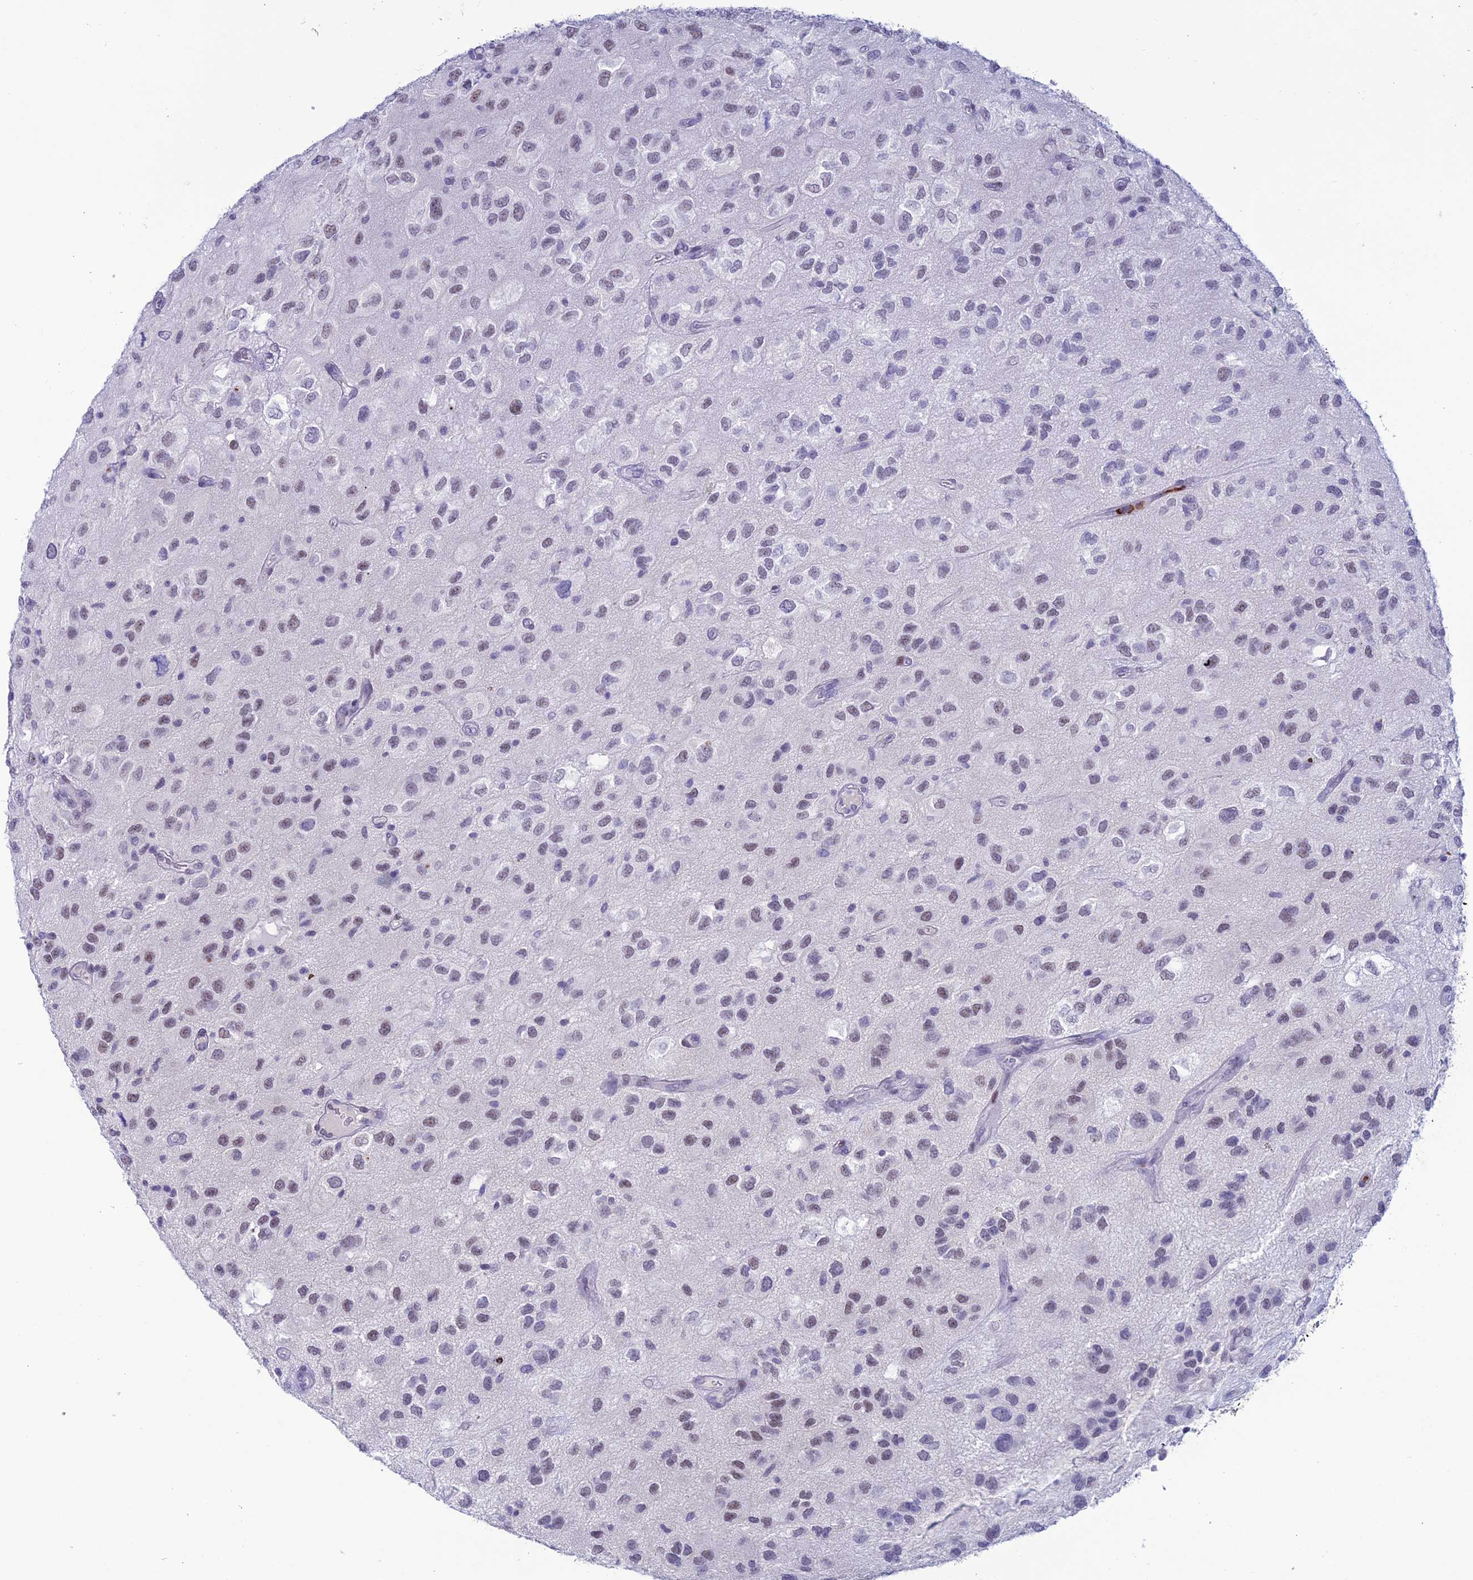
{"staining": {"intensity": "moderate", "quantity": "<25%", "location": "nuclear"}, "tissue": "glioma", "cell_type": "Tumor cells", "image_type": "cancer", "snomed": [{"axis": "morphology", "description": "Glioma, malignant, Low grade"}, {"axis": "topography", "description": "Brain"}], "caption": "Protein expression analysis of human glioma reveals moderate nuclear positivity in about <25% of tumor cells.", "gene": "MFSD2B", "patient": {"sex": "male", "age": 66}}